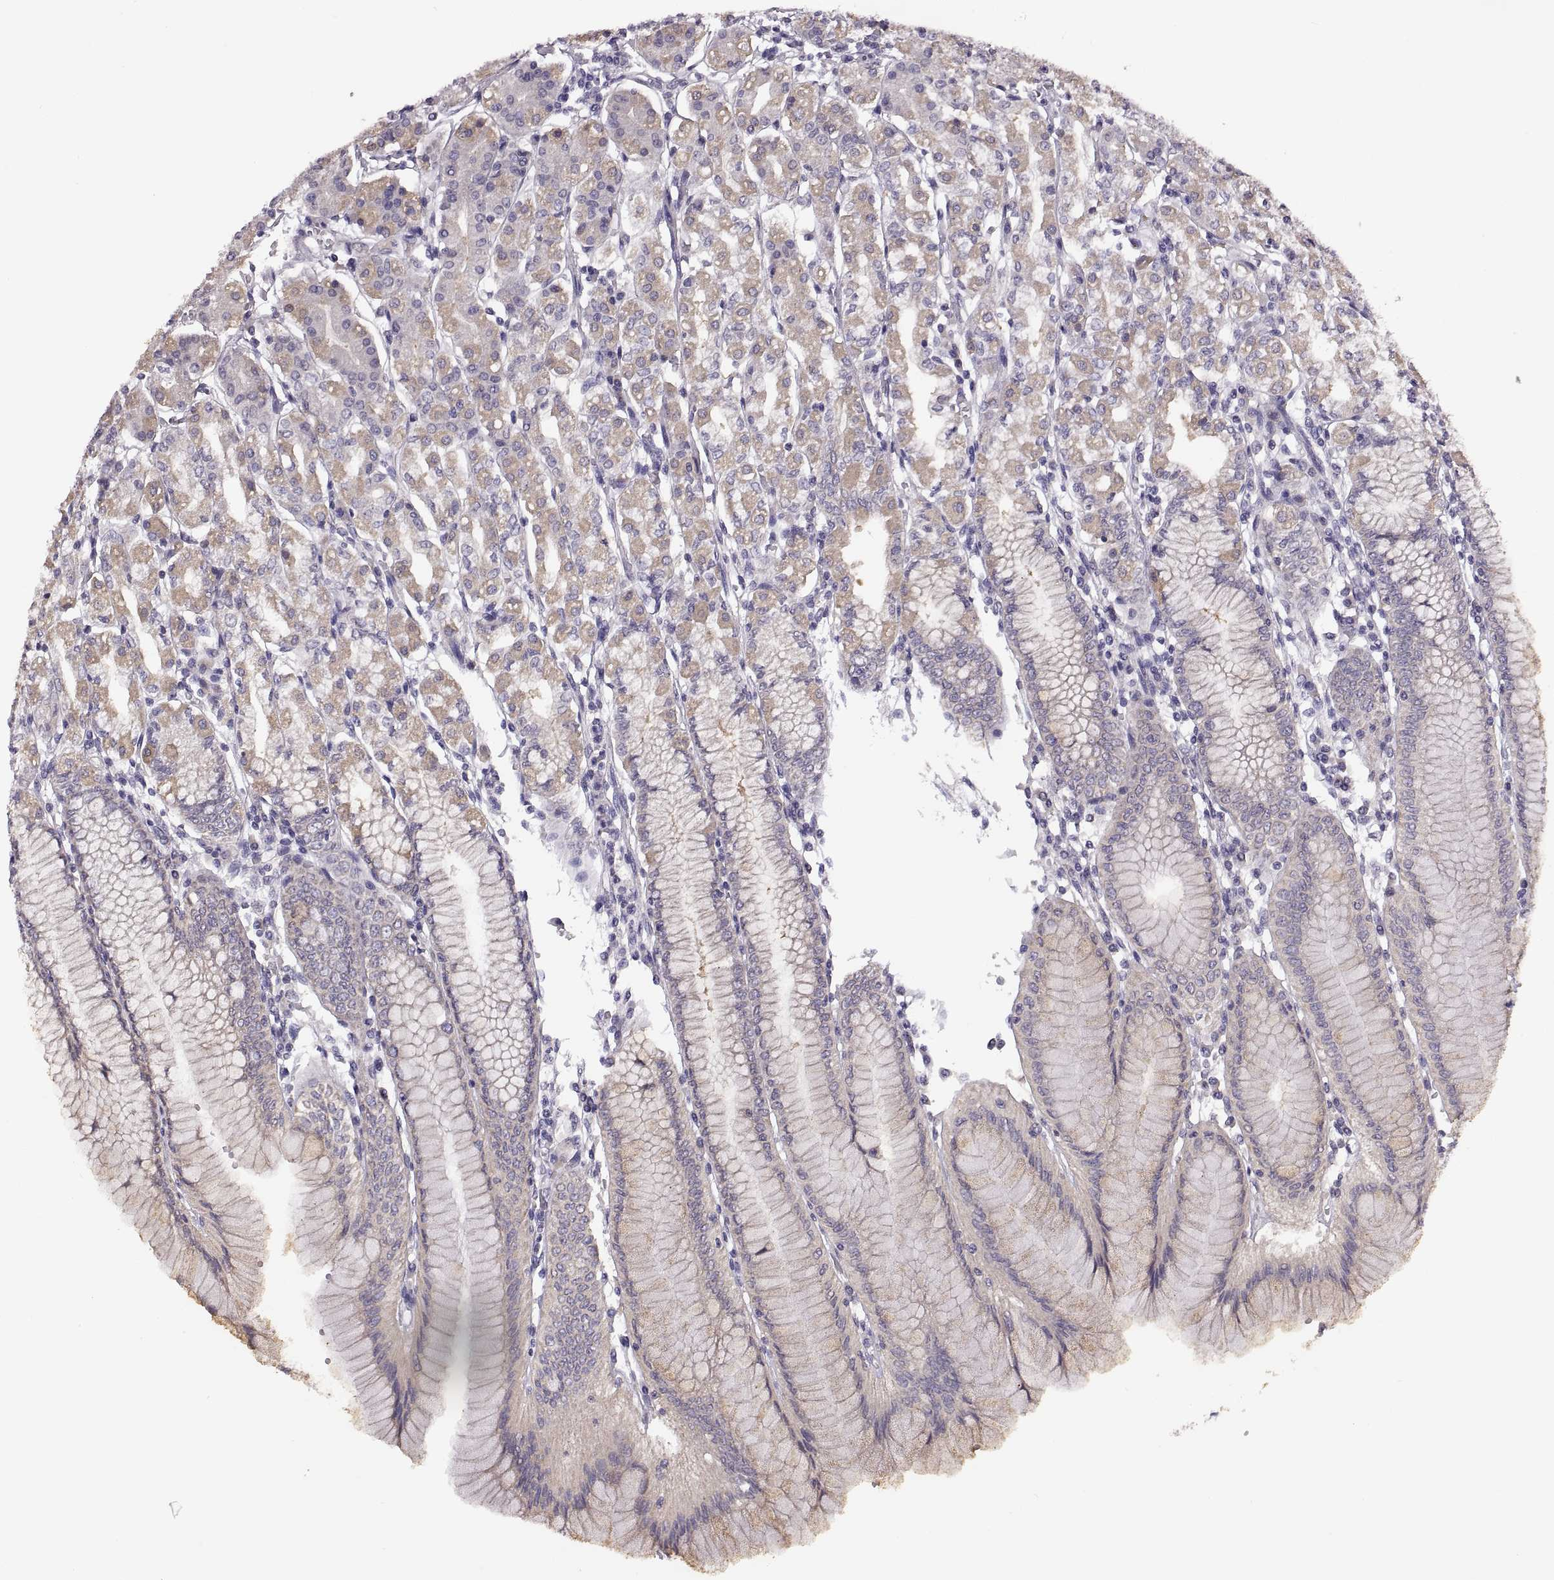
{"staining": {"intensity": "moderate", "quantity": "25%-75%", "location": "cytoplasmic/membranous"}, "tissue": "stomach", "cell_type": "Glandular cells", "image_type": "normal", "snomed": [{"axis": "morphology", "description": "Normal tissue, NOS"}, {"axis": "topography", "description": "Skeletal muscle"}, {"axis": "topography", "description": "Stomach"}], "caption": "A micrograph of stomach stained for a protein exhibits moderate cytoplasmic/membranous brown staining in glandular cells. The protein of interest is shown in brown color, while the nuclei are stained blue.", "gene": "ACSBG2", "patient": {"sex": "female", "age": 57}}